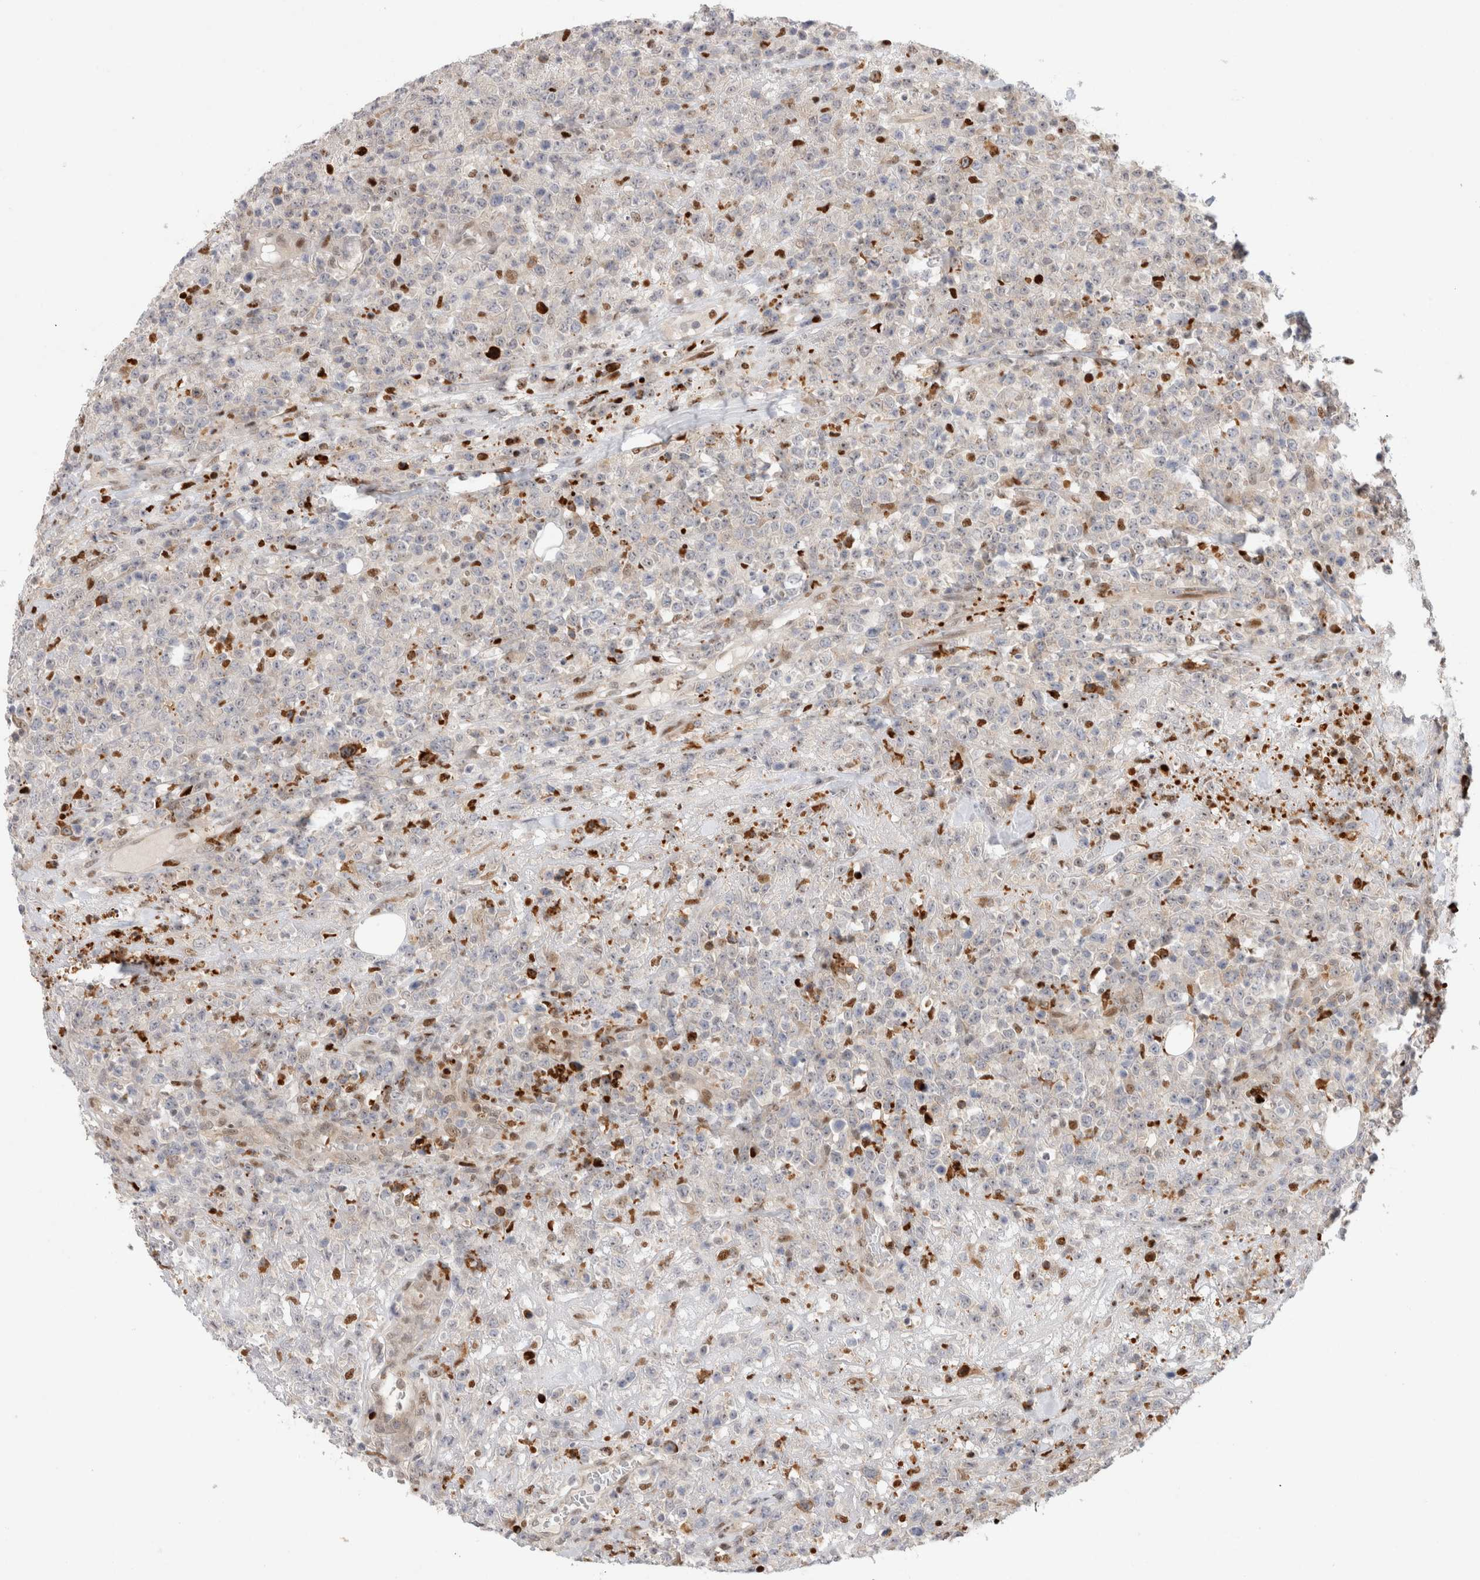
{"staining": {"intensity": "negative", "quantity": "none", "location": "none"}, "tissue": "lymphoma", "cell_type": "Tumor cells", "image_type": "cancer", "snomed": [{"axis": "morphology", "description": "Malignant lymphoma, non-Hodgkin's type, High grade"}, {"axis": "topography", "description": "Colon"}], "caption": "There is no significant expression in tumor cells of lymphoma.", "gene": "TCF4", "patient": {"sex": "female", "age": 53}}